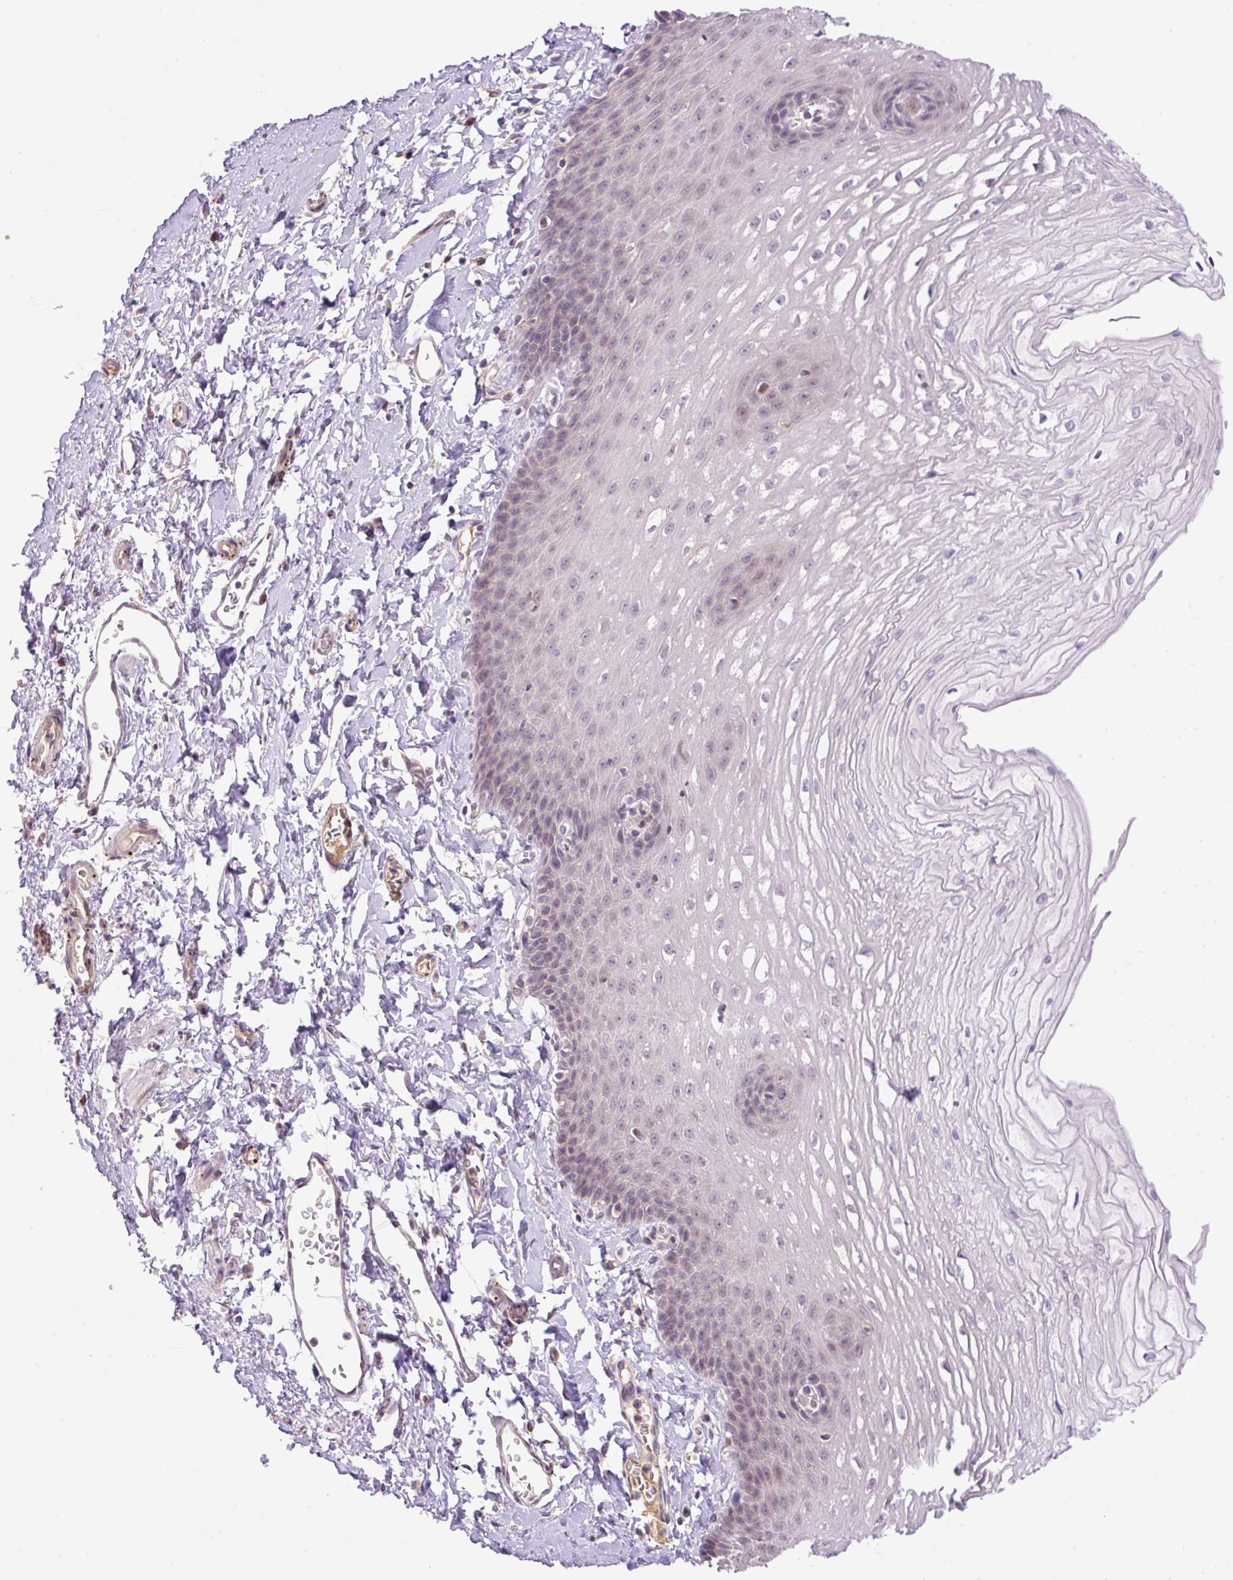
{"staining": {"intensity": "weak", "quantity": "25%-75%", "location": "nuclear"}, "tissue": "esophagus", "cell_type": "Squamous epithelial cells", "image_type": "normal", "snomed": [{"axis": "morphology", "description": "Normal tissue, NOS"}, {"axis": "topography", "description": "Esophagus"}], "caption": "The micrograph exhibits immunohistochemical staining of benign esophagus. There is weak nuclear positivity is appreciated in about 25%-75% of squamous epithelial cells.", "gene": "HABP4", "patient": {"sex": "male", "age": 70}}